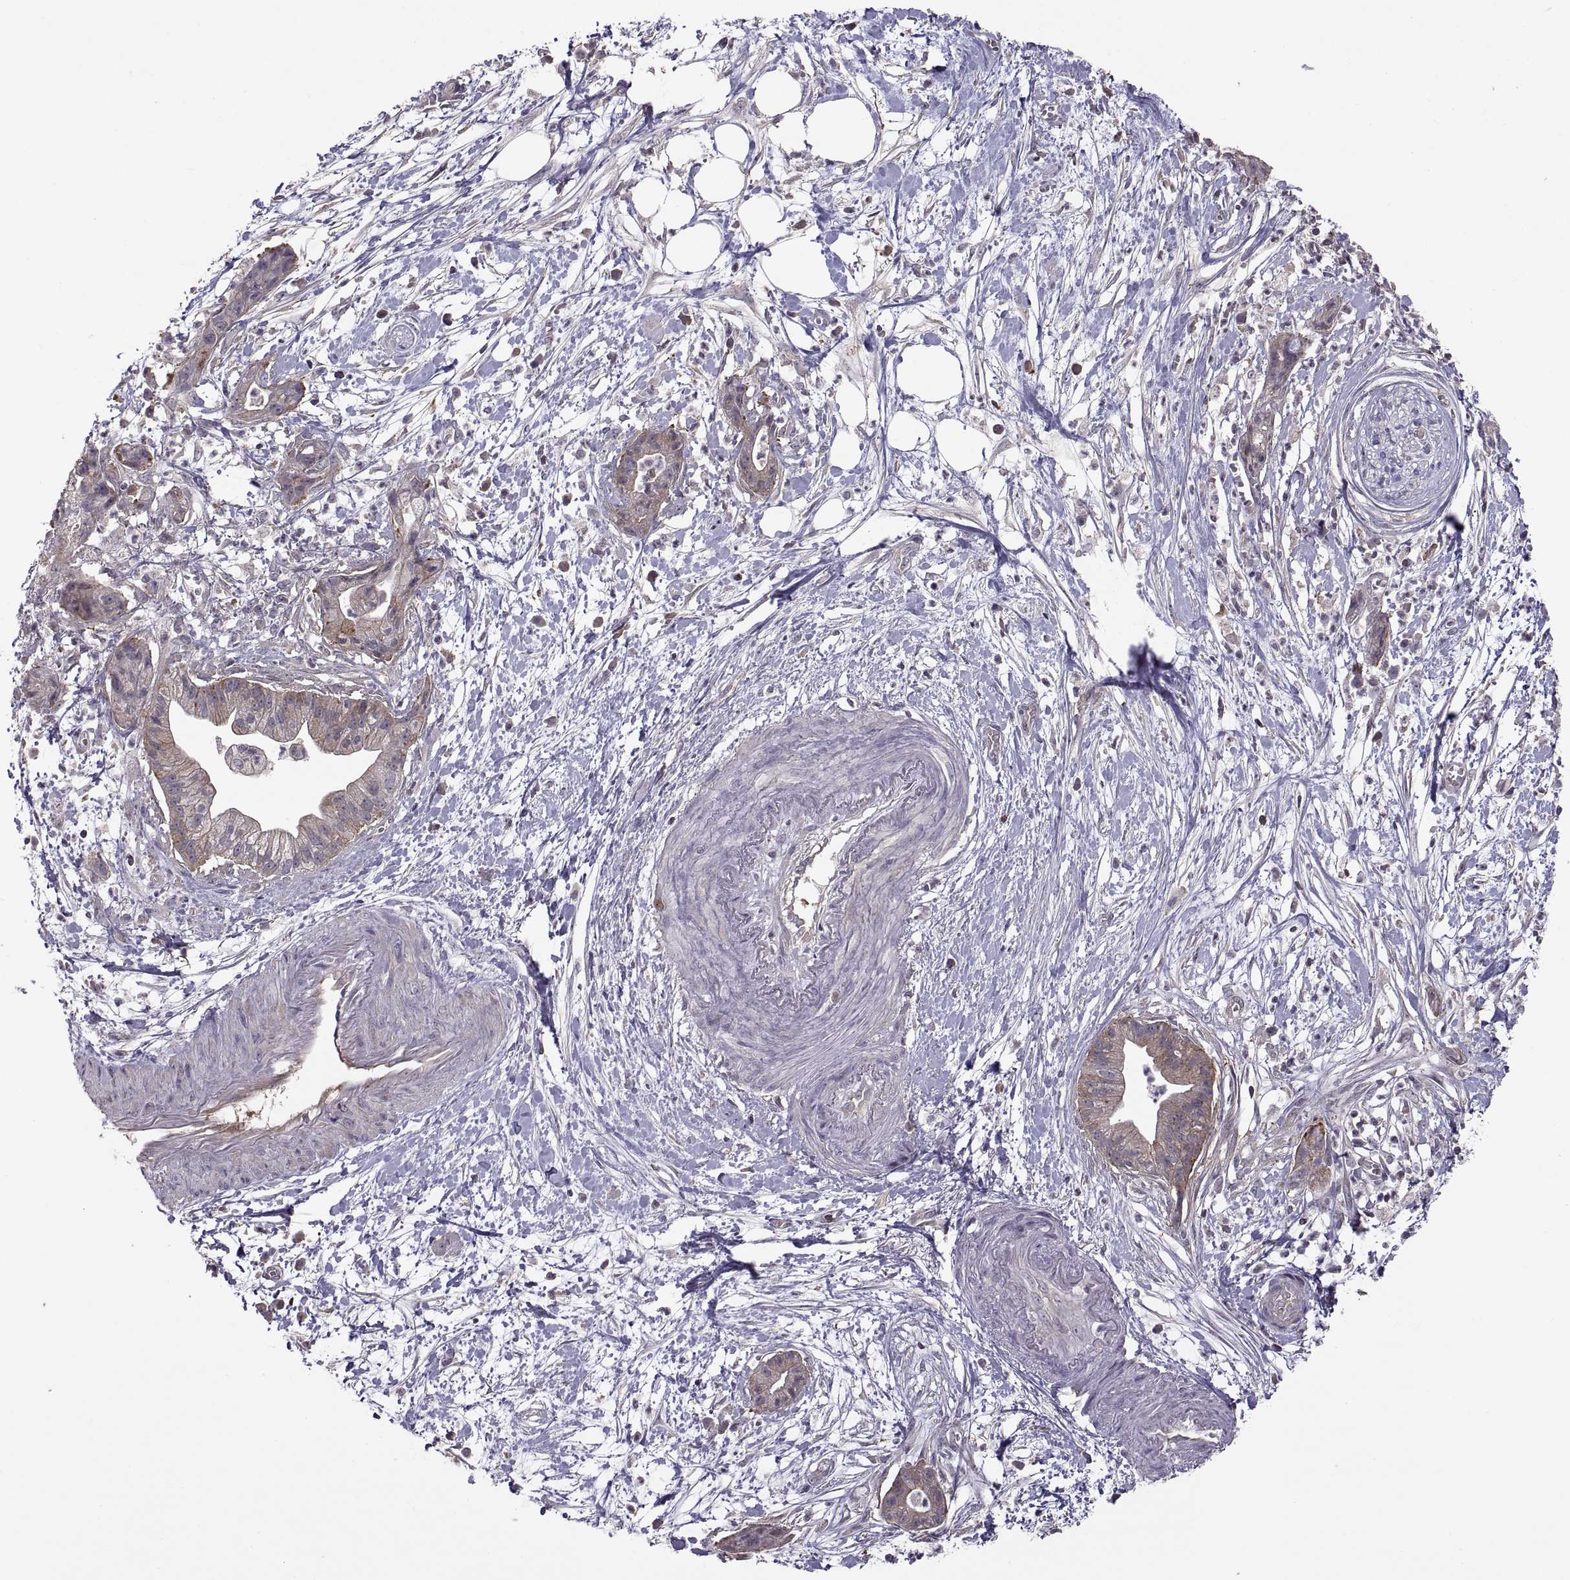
{"staining": {"intensity": "weak", "quantity": "<25%", "location": "cytoplasmic/membranous"}, "tissue": "pancreatic cancer", "cell_type": "Tumor cells", "image_type": "cancer", "snomed": [{"axis": "morphology", "description": "Normal tissue, NOS"}, {"axis": "morphology", "description": "Adenocarcinoma, NOS"}, {"axis": "topography", "description": "Lymph node"}, {"axis": "topography", "description": "Pancreas"}], "caption": "Protein analysis of pancreatic cancer (adenocarcinoma) demonstrates no significant positivity in tumor cells. Brightfield microscopy of IHC stained with DAB (brown) and hematoxylin (blue), captured at high magnification.", "gene": "NMNAT2", "patient": {"sex": "female", "age": 58}}